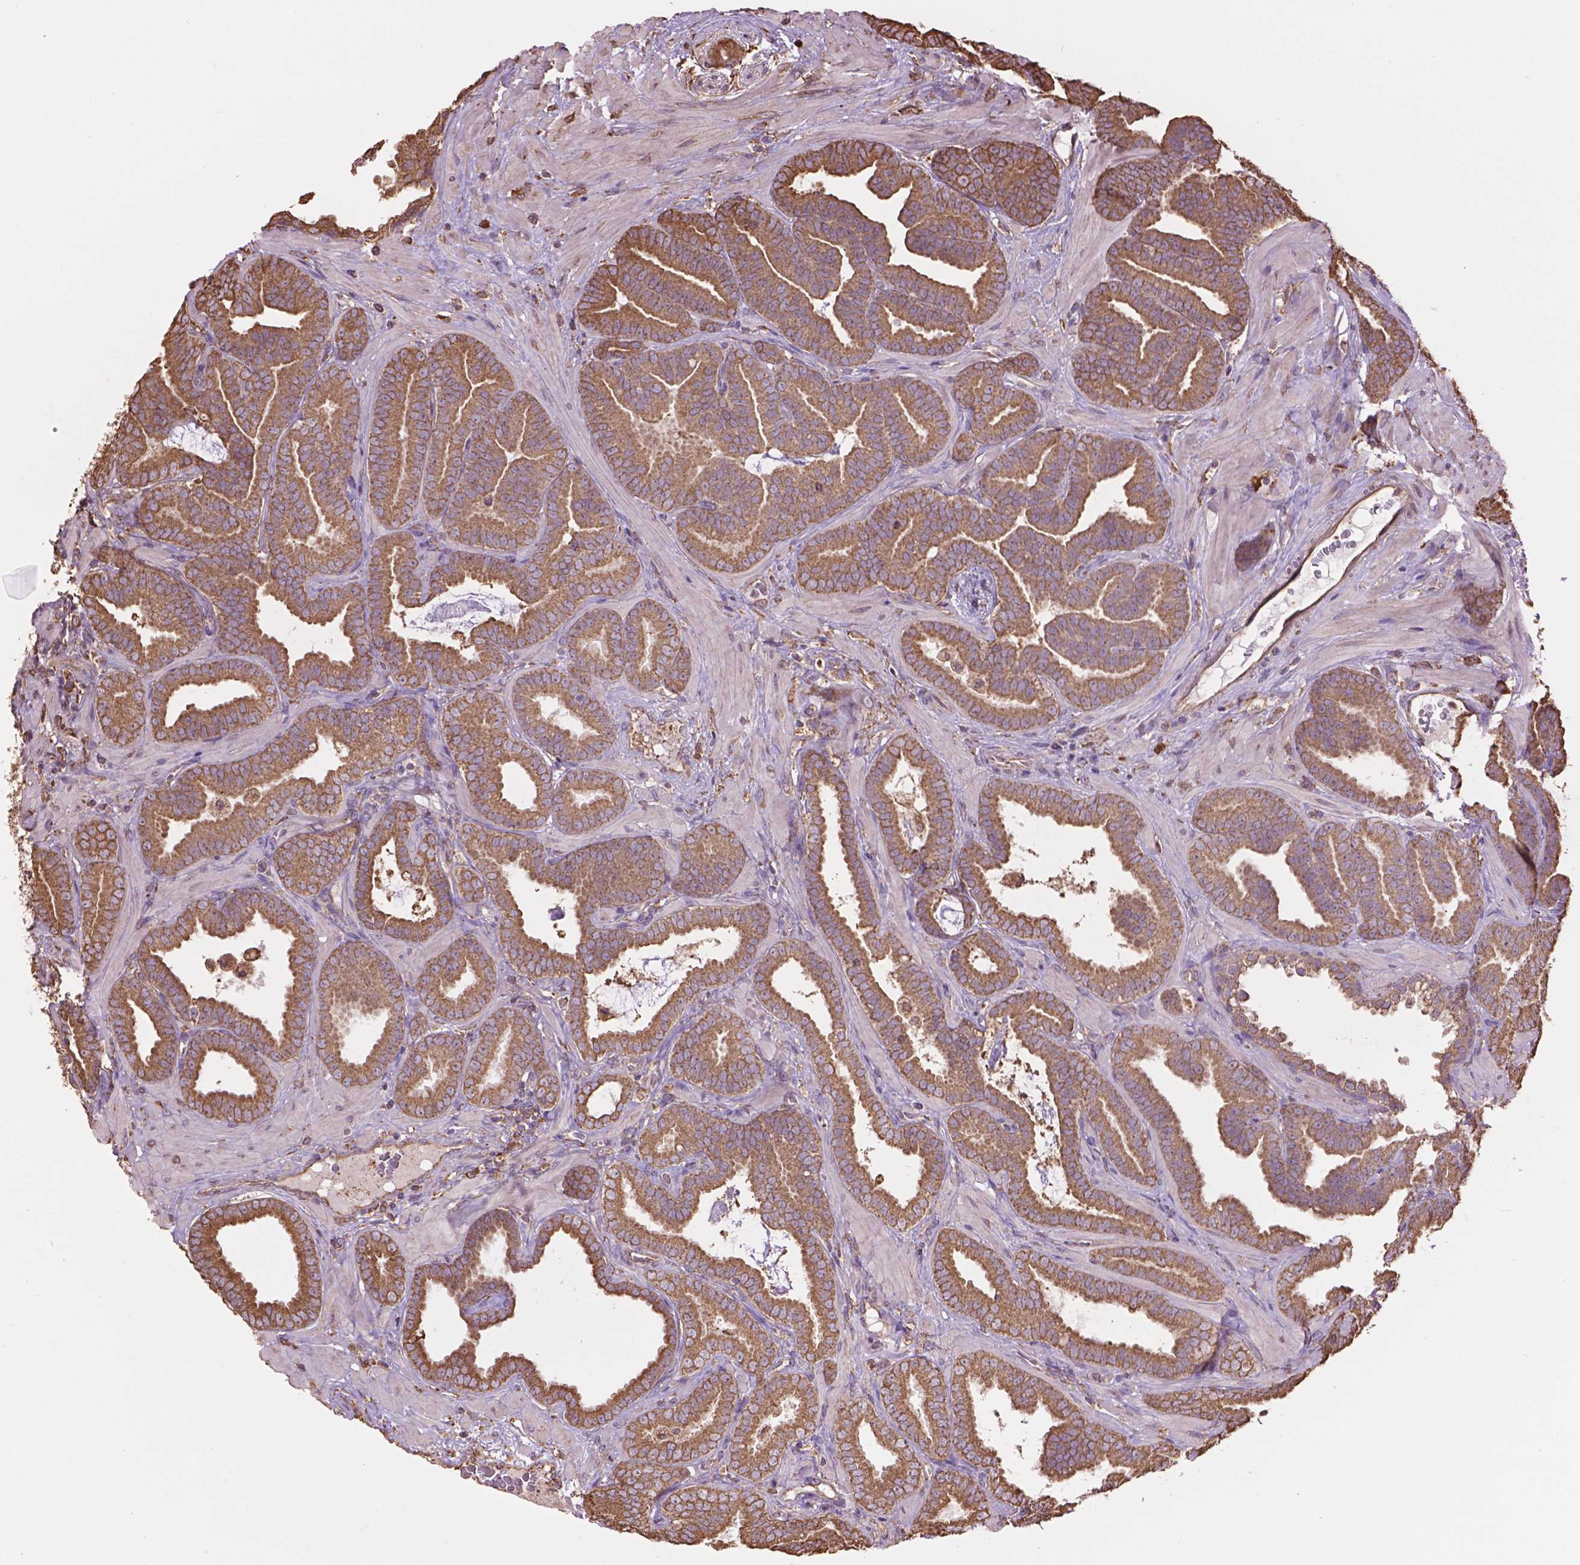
{"staining": {"intensity": "moderate", "quantity": ">75%", "location": "cytoplasmic/membranous"}, "tissue": "prostate cancer", "cell_type": "Tumor cells", "image_type": "cancer", "snomed": [{"axis": "morphology", "description": "Adenocarcinoma, Low grade"}, {"axis": "topography", "description": "Prostate"}], "caption": "Immunohistochemistry photomicrograph of neoplastic tissue: prostate cancer (adenocarcinoma (low-grade)) stained using immunohistochemistry reveals medium levels of moderate protein expression localized specifically in the cytoplasmic/membranous of tumor cells, appearing as a cytoplasmic/membranous brown color.", "gene": "PPP2R5E", "patient": {"sex": "male", "age": 63}}